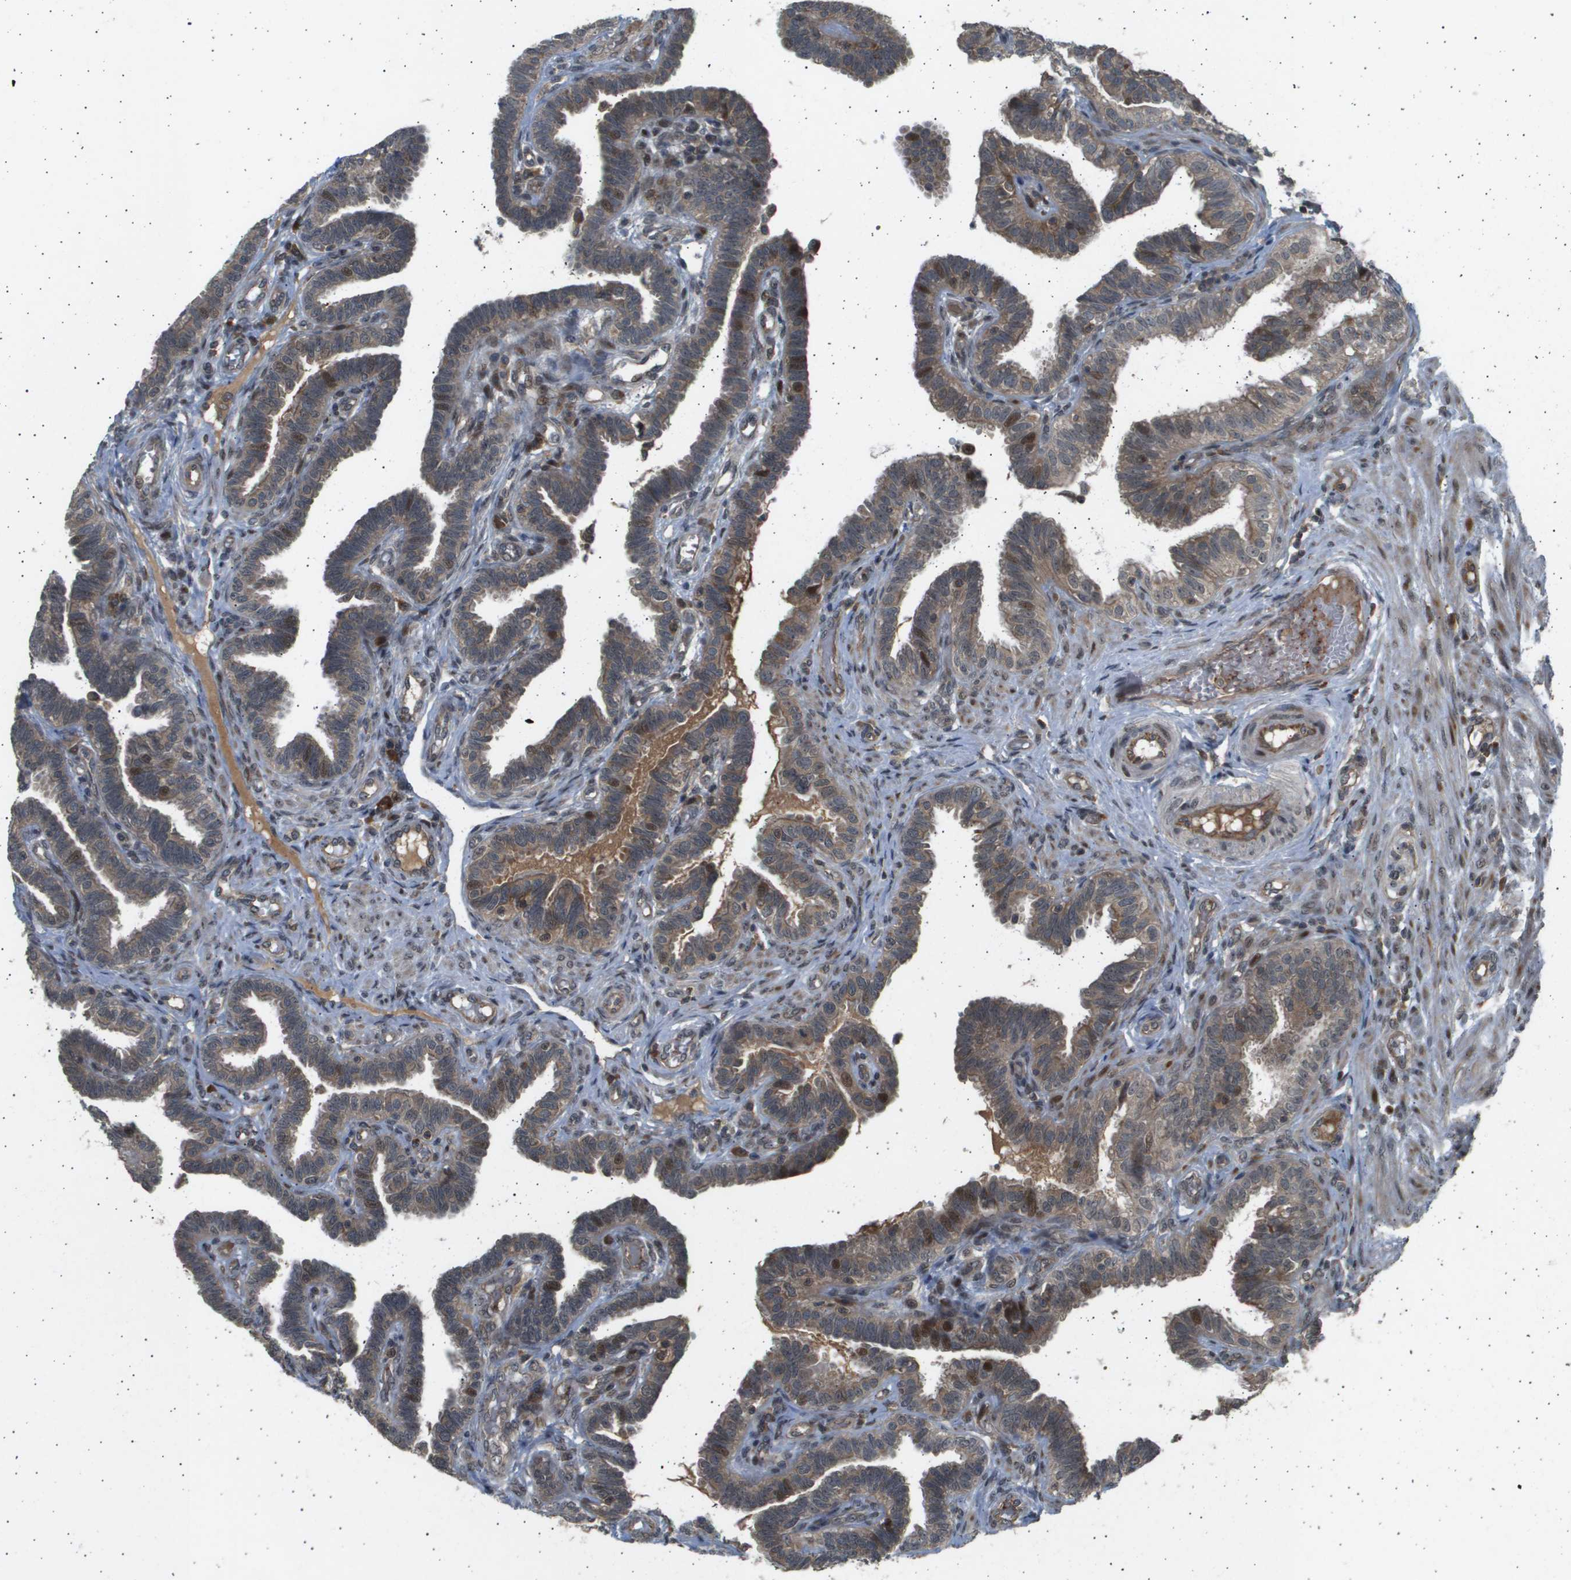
{"staining": {"intensity": "weak", "quantity": ">75%", "location": "cytoplasmic/membranous"}, "tissue": "fallopian tube", "cell_type": "Glandular cells", "image_type": "normal", "snomed": [{"axis": "morphology", "description": "Normal tissue, NOS"}, {"axis": "topography", "description": "Fallopian tube"}, {"axis": "topography", "description": "Placenta"}], "caption": "This is a micrograph of immunohistochemistry staining of normal fallopian tube, which shows weak expression in the cytoplasmic/membranous of glandular cells.", "gene": "TNRC6A", "patient": {"sex": "female", "age": 34}}